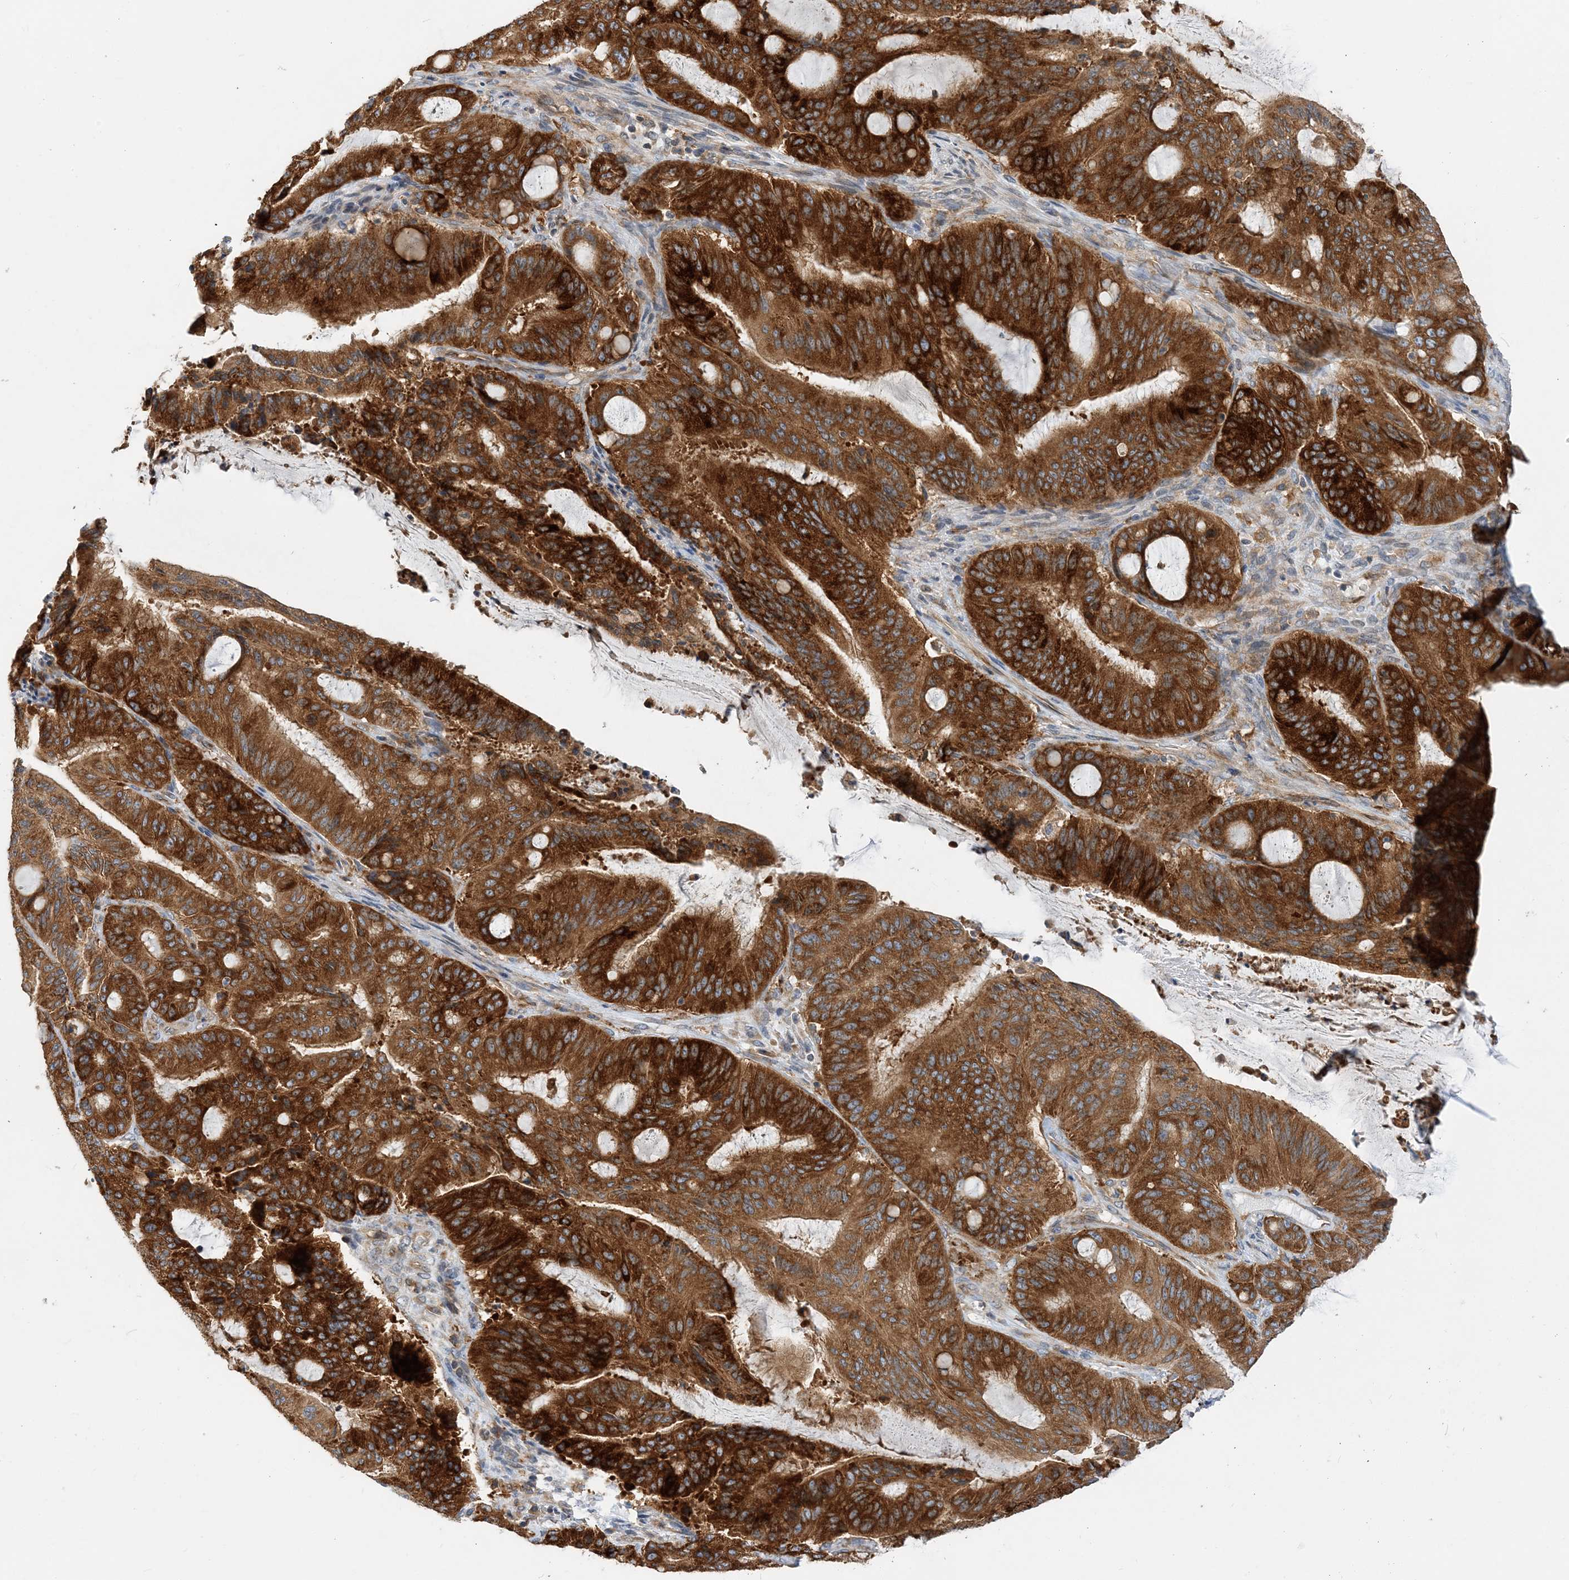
{"staining": {"intensity": "strong", "quantity": ">75%", "location": "cytoplasmic/membranous"}, "tissue": "liver cancer", "cell_type": "Tumor cells", "image_type": "cancer", "snomed": [{"axis": "morphology", "description": "Normal tissue, NOS"}, {"axis": "morphology", "description": "Cholangiocarcinoma"}, {"axis": "topography", "description": "Liver"}, {"axis": "topography", "description": "Peripheral nerve tissue"}], "caption": "IHC photomicrograph of human liver cholangiocarcinoma stained for a protein (brown), which reveals high levels of strong cytoplasmic/membranous staining in approximately >75% of tumor cells.", "gene": "LARP4B", "patient": {"sex": "female", "age": 73}}